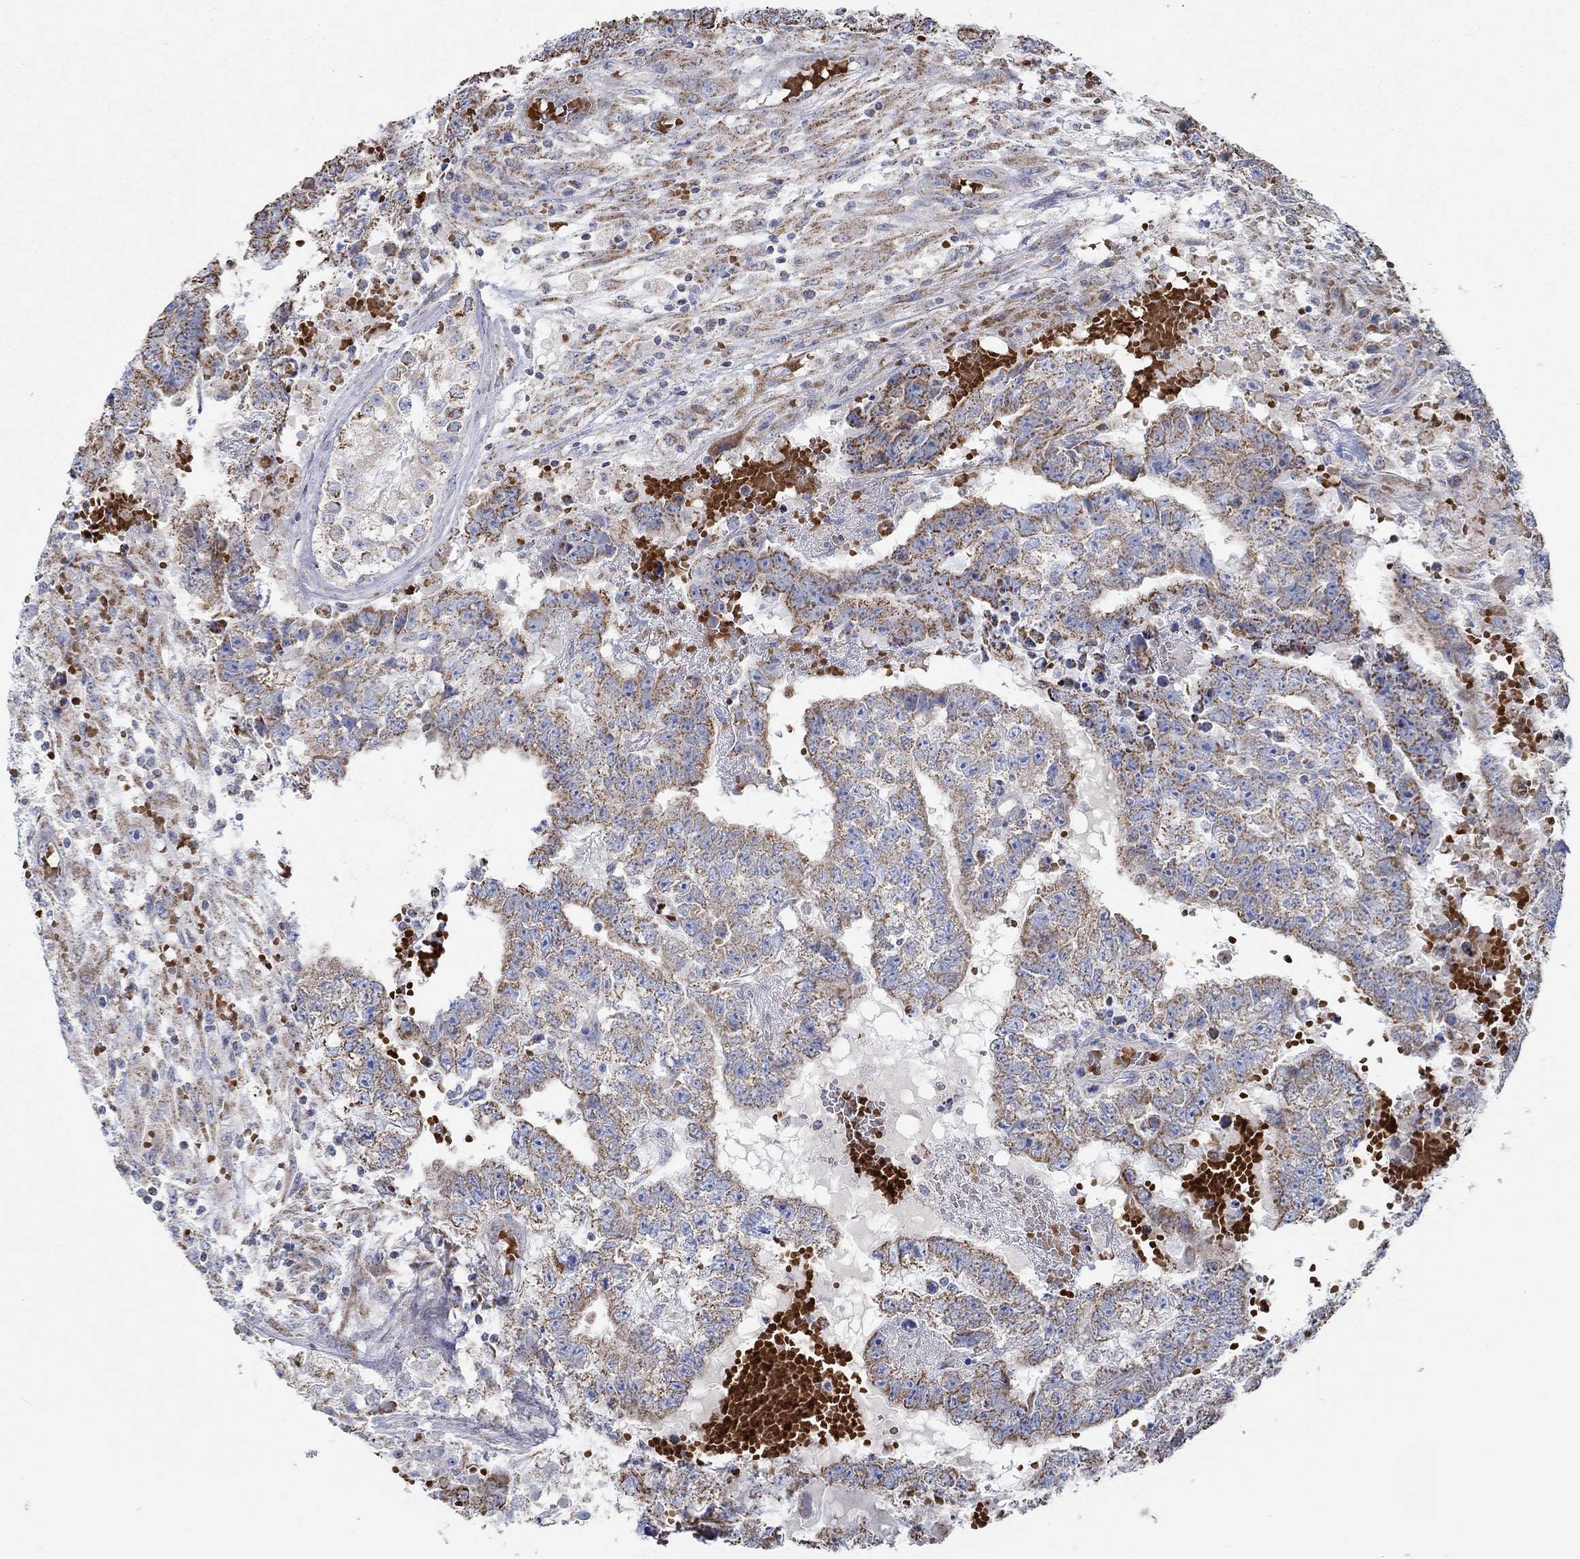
{"staining": {"intensity": "moderate", "quantity": "25%-75%", "location": "cytoplasmic/membranous"}, "tissue": "testis cancer", "cell_type": "Tumor cells", "image_type": "cancer", "snomed": [{"axis": "morphology", "description": "Carcinoma, Embryonal, NOS"}, {"axis": "topography", "description": "Testis"}], "caption": "A high-resolution image shows IHC staining of testis cancer (embryonal carcinoma), which reveals moderate cytoplasmic/membranous staining in approximately 25%-75% of tumor cells. (DAB = brown stain, brightfield microscopy at high magnification).", "gene": "GLOD5", "patient": {"sex": "male", "age": 25}}